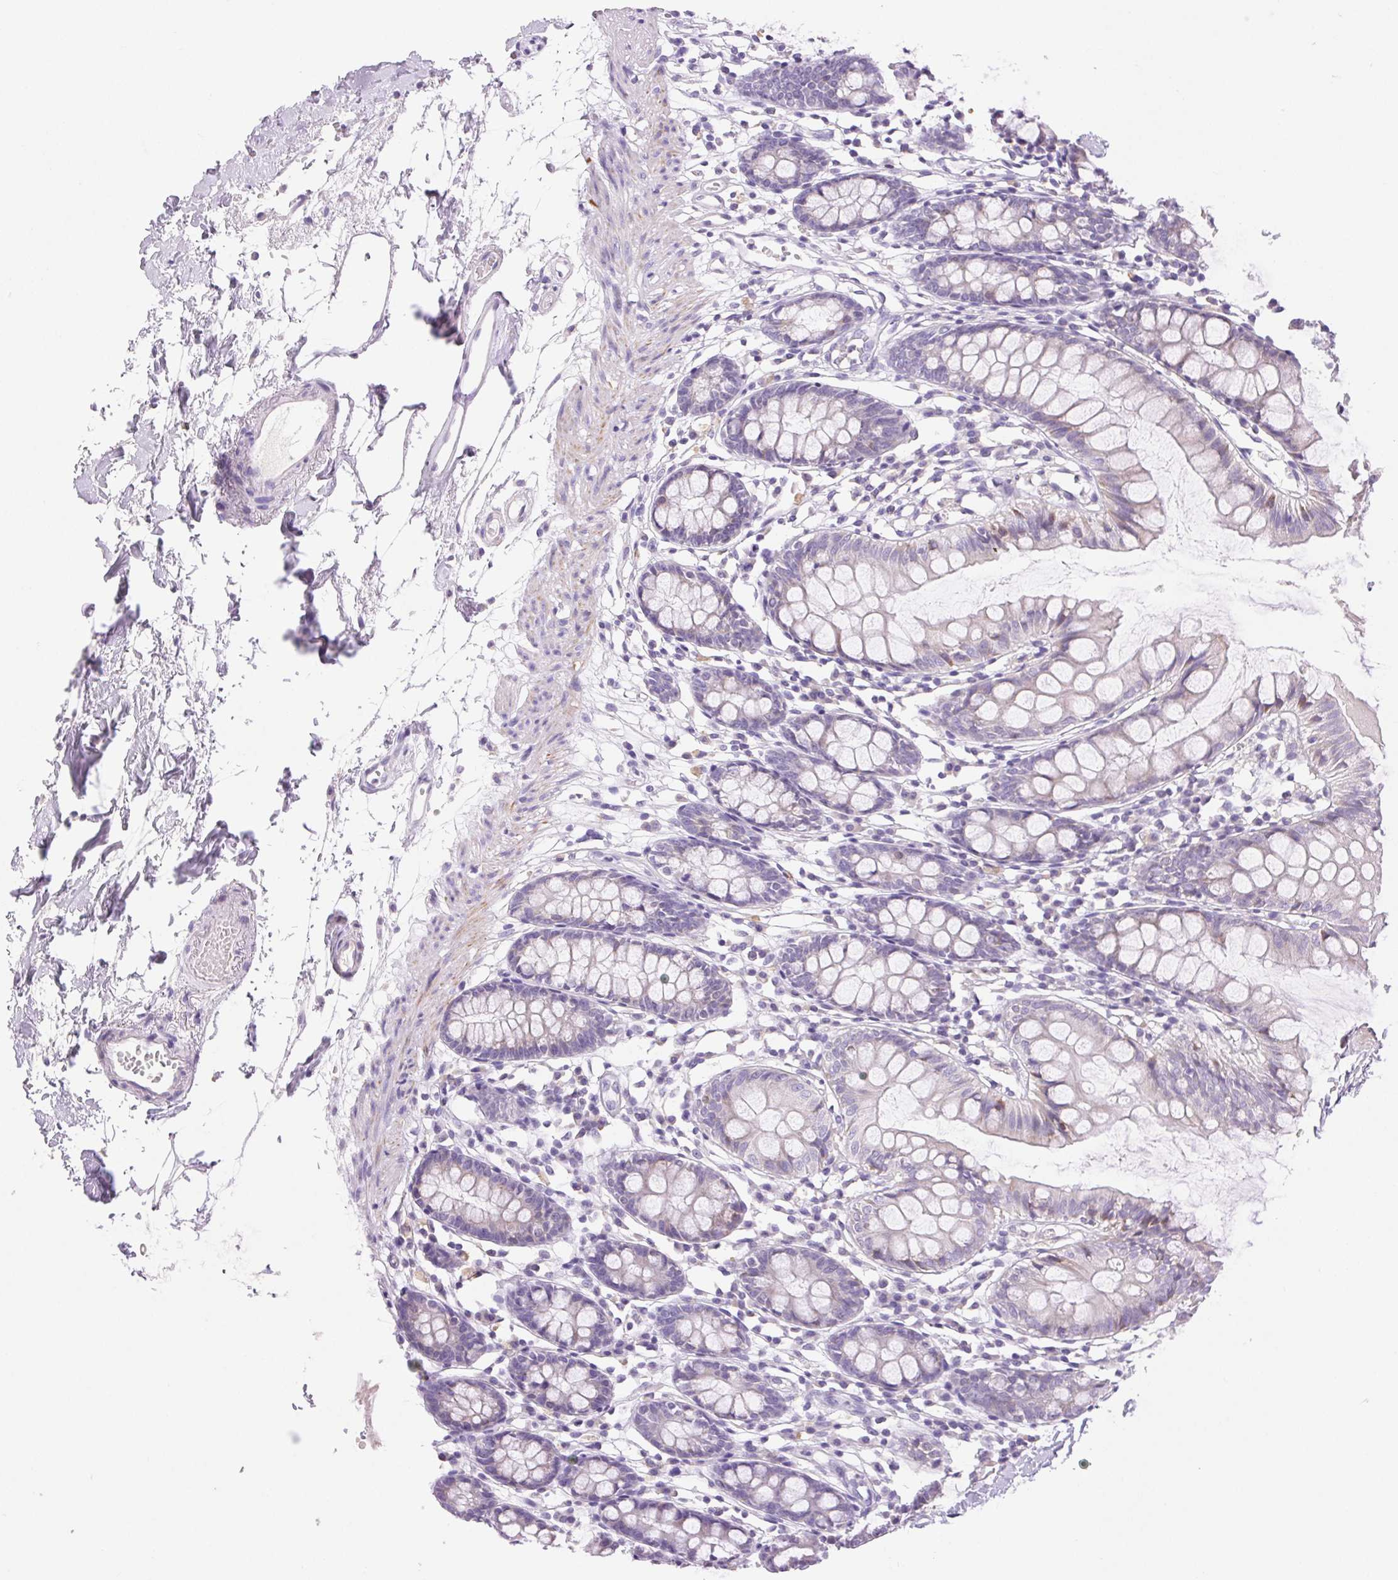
{"staining": {"intensity": "negative", "quantity": "none", "location": "none"}, "tissue": "colon", "cell_type": "Endothelial cells", "image_type": "normal", "snomed": [{"axis": "morphology", "description": "Normal tissue, NOS"}, {"axis": "topography", "description": "Colon"}], "caption": "High magnification brightfield microscopy of unremarkable colon stained with DAB (brown) and counterstained with hematoxylin (blue): endothelial cells show no significant positivity. (IHC, brightfield microscopy, high magnification).", "gene": "ARHGAP11B", "patient": {"sex": "female", "age": 84}}